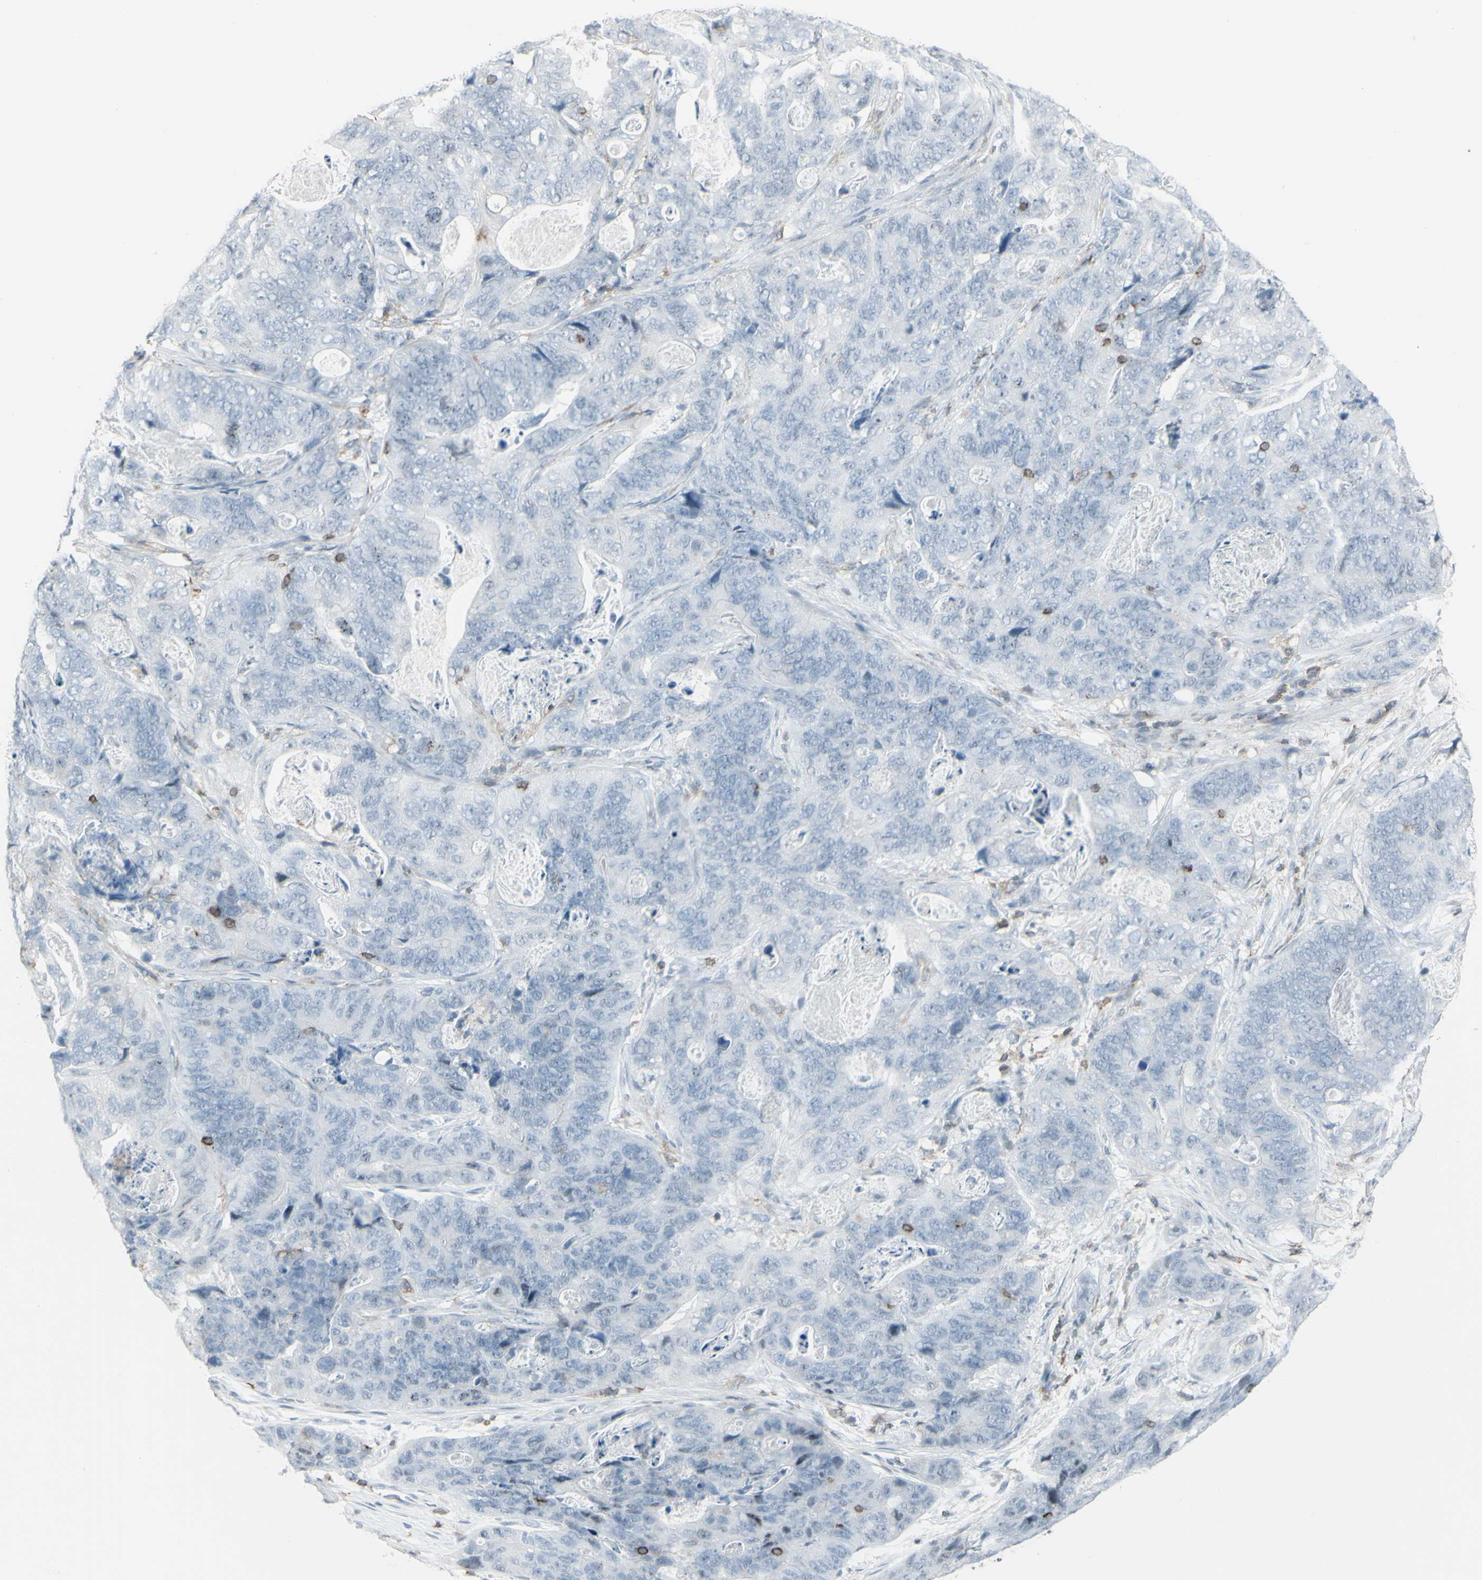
{"staining": {"intensity": "negative", "quantity": "none", "location": "none"}, "tissue": "stomach cancer", "cell_type": "Tumor cells", "image_type": "cancer", "snomed": [{"axis": "morphology", "description": "Adenocarcinoma, NOS"}, {"axis": "topography", "description": "Stomach"}], "caption": "Tumor cells are negative for protein expression in human stomach cancer. The staining is performed using DAB (3,3'-diaminobenzidine) brown chromogen with nuclei counter-stained in using hematoxylin.", "gene": "NRG1", "patient": {"sex": "female", "age": 89}}